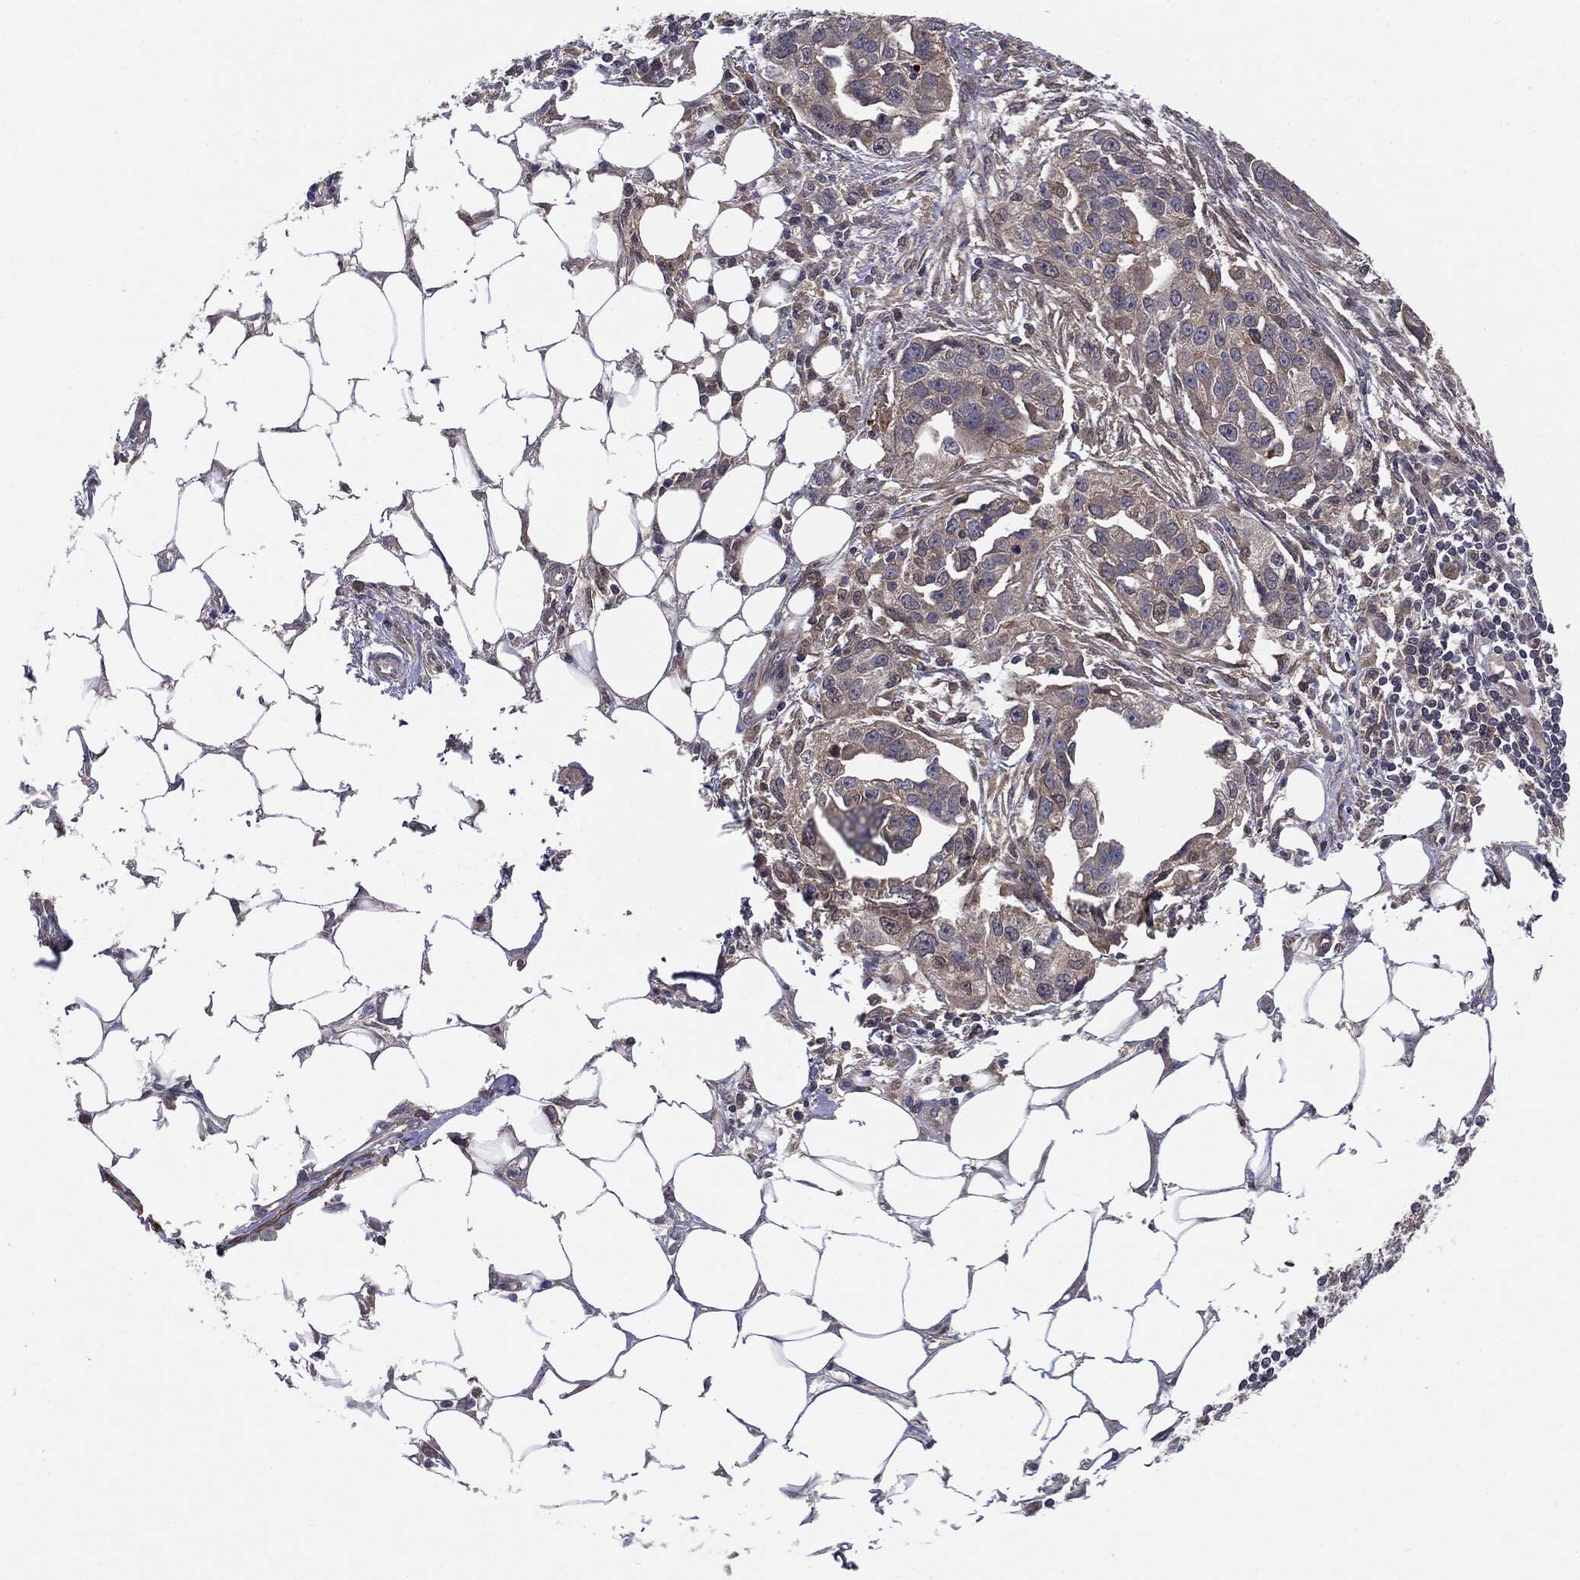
{"staining": {"intensity": "strong", "quantity": "25%-75%", "location": "cytoplasmic/membranous"}, "tissue": "ovarian cancer", "cell_type": "Tumor cells", "image_type": "cancer", "snomed": [{"axis": "morphology", "description": "Carcinoma, endometroid"}, {"axis": "morphology", "description": "Cystadenocarcinoma, serous, NOS"}, {"axis": "topography", "description": "Ovary"}], "caption": "Ovarian cancer stained with a protein marker exhibits strong staining in tumor cells.", "gene": "KRT7", "patient": {"sex": "female", "age": 45}}